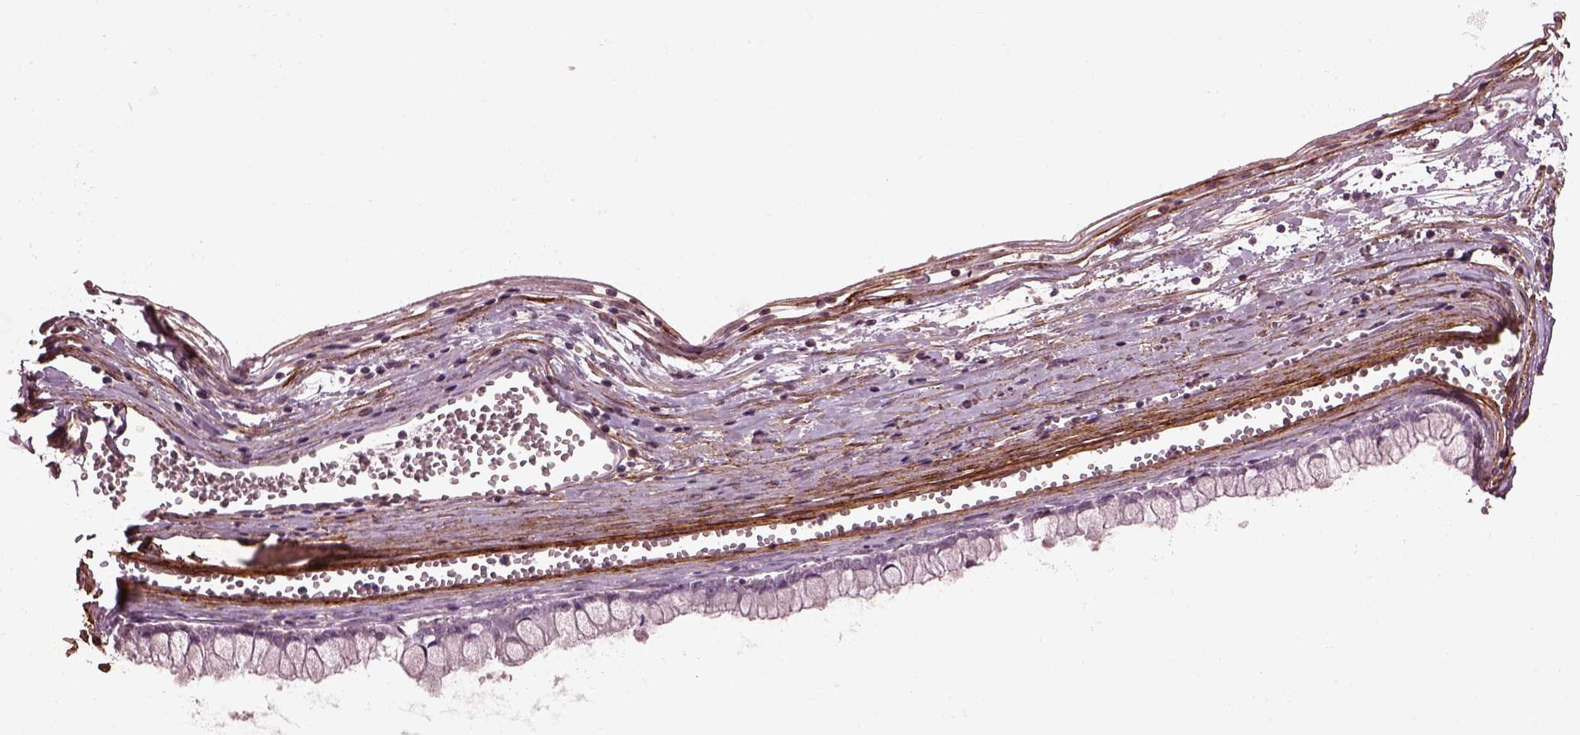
{"staining": {"intensity": "negative", "quantity": "none", "location": "none"}, "tissue": "ovarian cancer", "cell_type": "Tumor cells", "image_type": "cancer", "snomed": [{"axis": "morphology", "description": "Cystadenocarcinoma, mucinous, NOS"}, {"axis": "topography", "description": "Ovary"}], "caption": "Image shows no protein positivity in tumor cells of mucinous cystadenocarcinoma (ovarian) tissue.", "gene": "EFEMP1", "patient": {"sex": "female", "age": 67}}